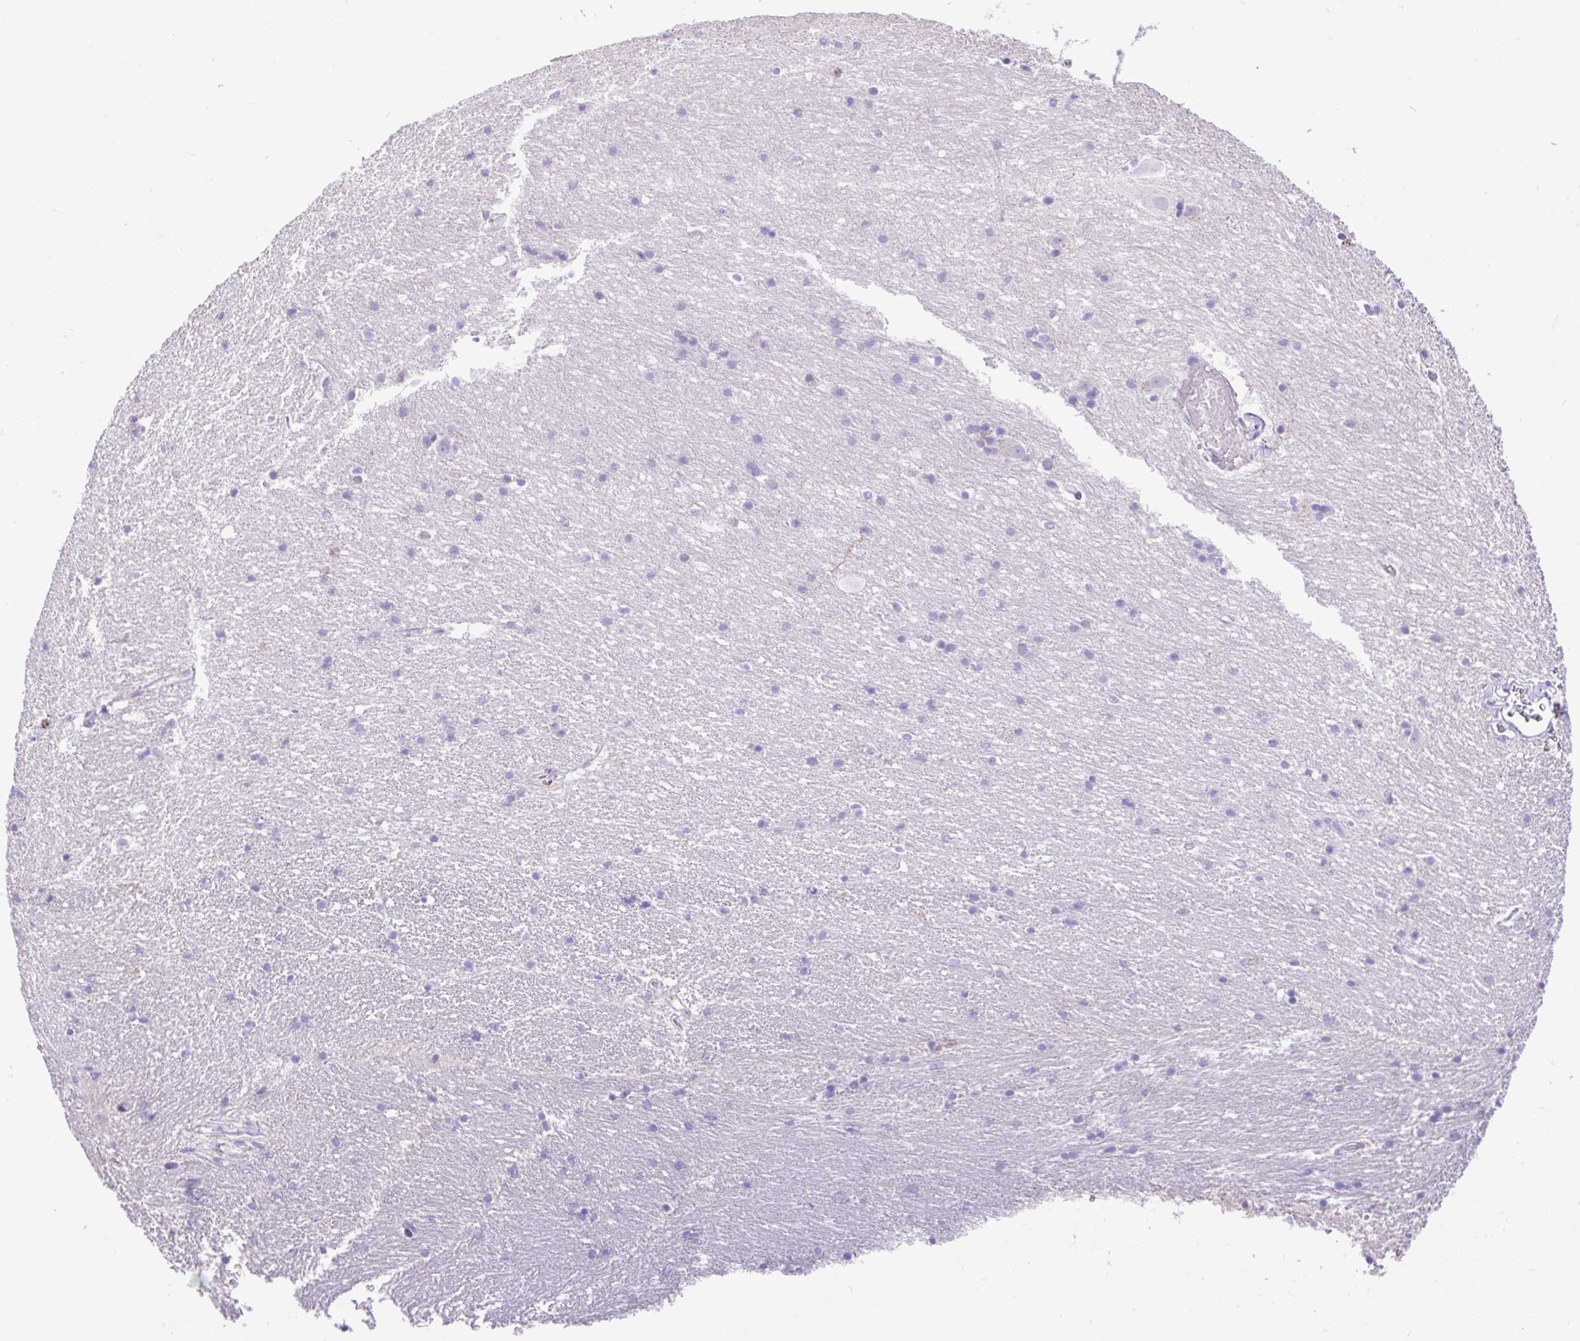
{"staining": {"intensity": "negative", "quantity": "none", "location": "none"}, "tissue": "hippocampus", "cell_type": "Glial cells", "image_type": "normal", "snomed": [{"axis": "morphology", "description": "Normal tissue, NOS"}, {"axis": "topography", "description": "Hippocampus"}], "caption": "This is an immunohistochemistry (IHC) histopathology image of unremarkable human hippocampus. There is no expression in glial cells.", "gene": "ZNF101", "patient": {"sex": "male", "age": 63}}